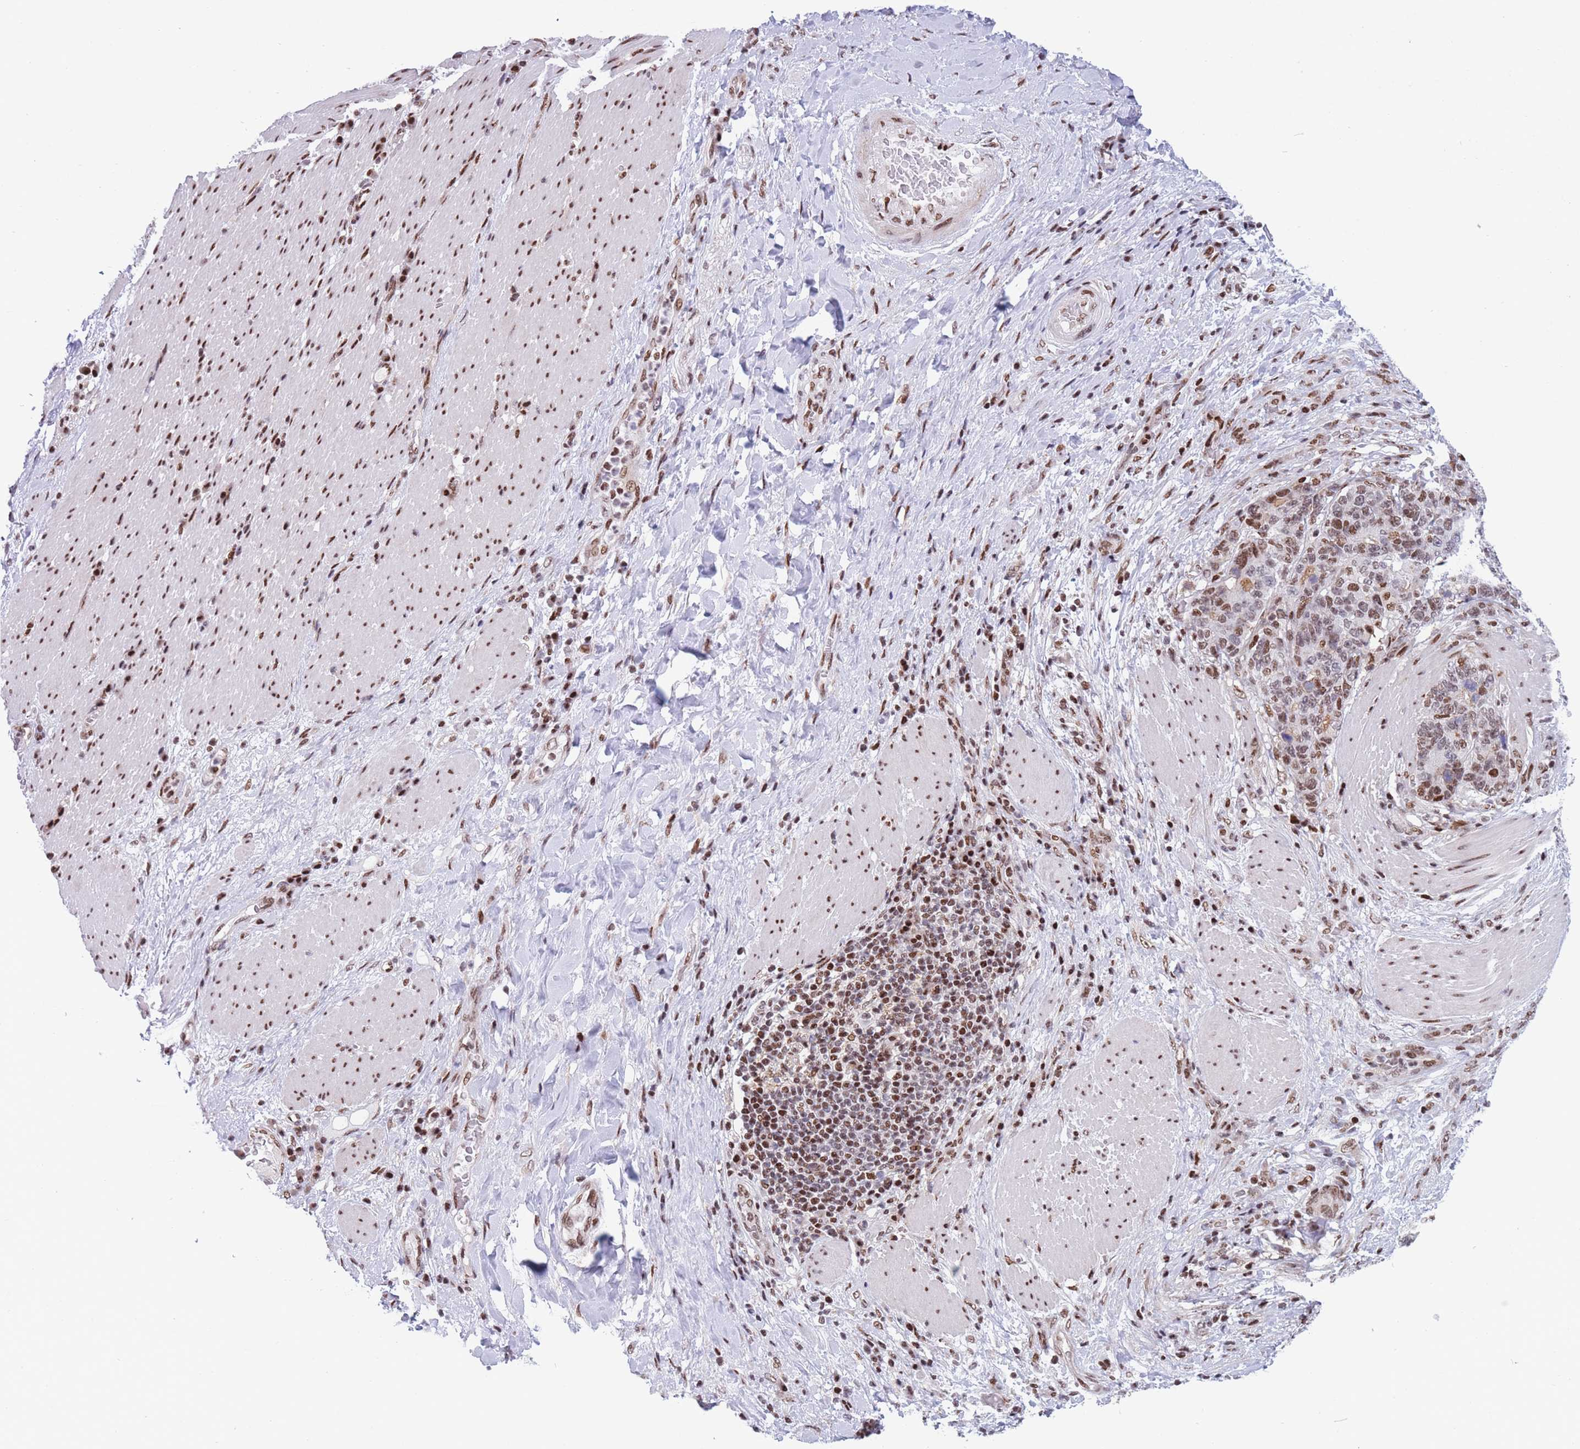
{"staining": {"intensity": "moderate", "quantity": "25%-75%", "location": "nuclear"}, "tissue": "stomach cancer", "cell_type": "Tumor cells", "image_type": "cancer", "snomed": [{"axis": "morphology", "description": "Normal tissue, NOS"}, {"axis": "morphology", "description": "Adenocarcinoma, NOS"}, {"axis": "topography", "description": "Stomach"}], "caption": "Brown immunohistochemical staining in human stomach cancer reveals moderate nuclear staining in about 25%-75% of tumor cells.", "gene": "DNAJC3", "patient": {"sex": "female", "age": 64}}